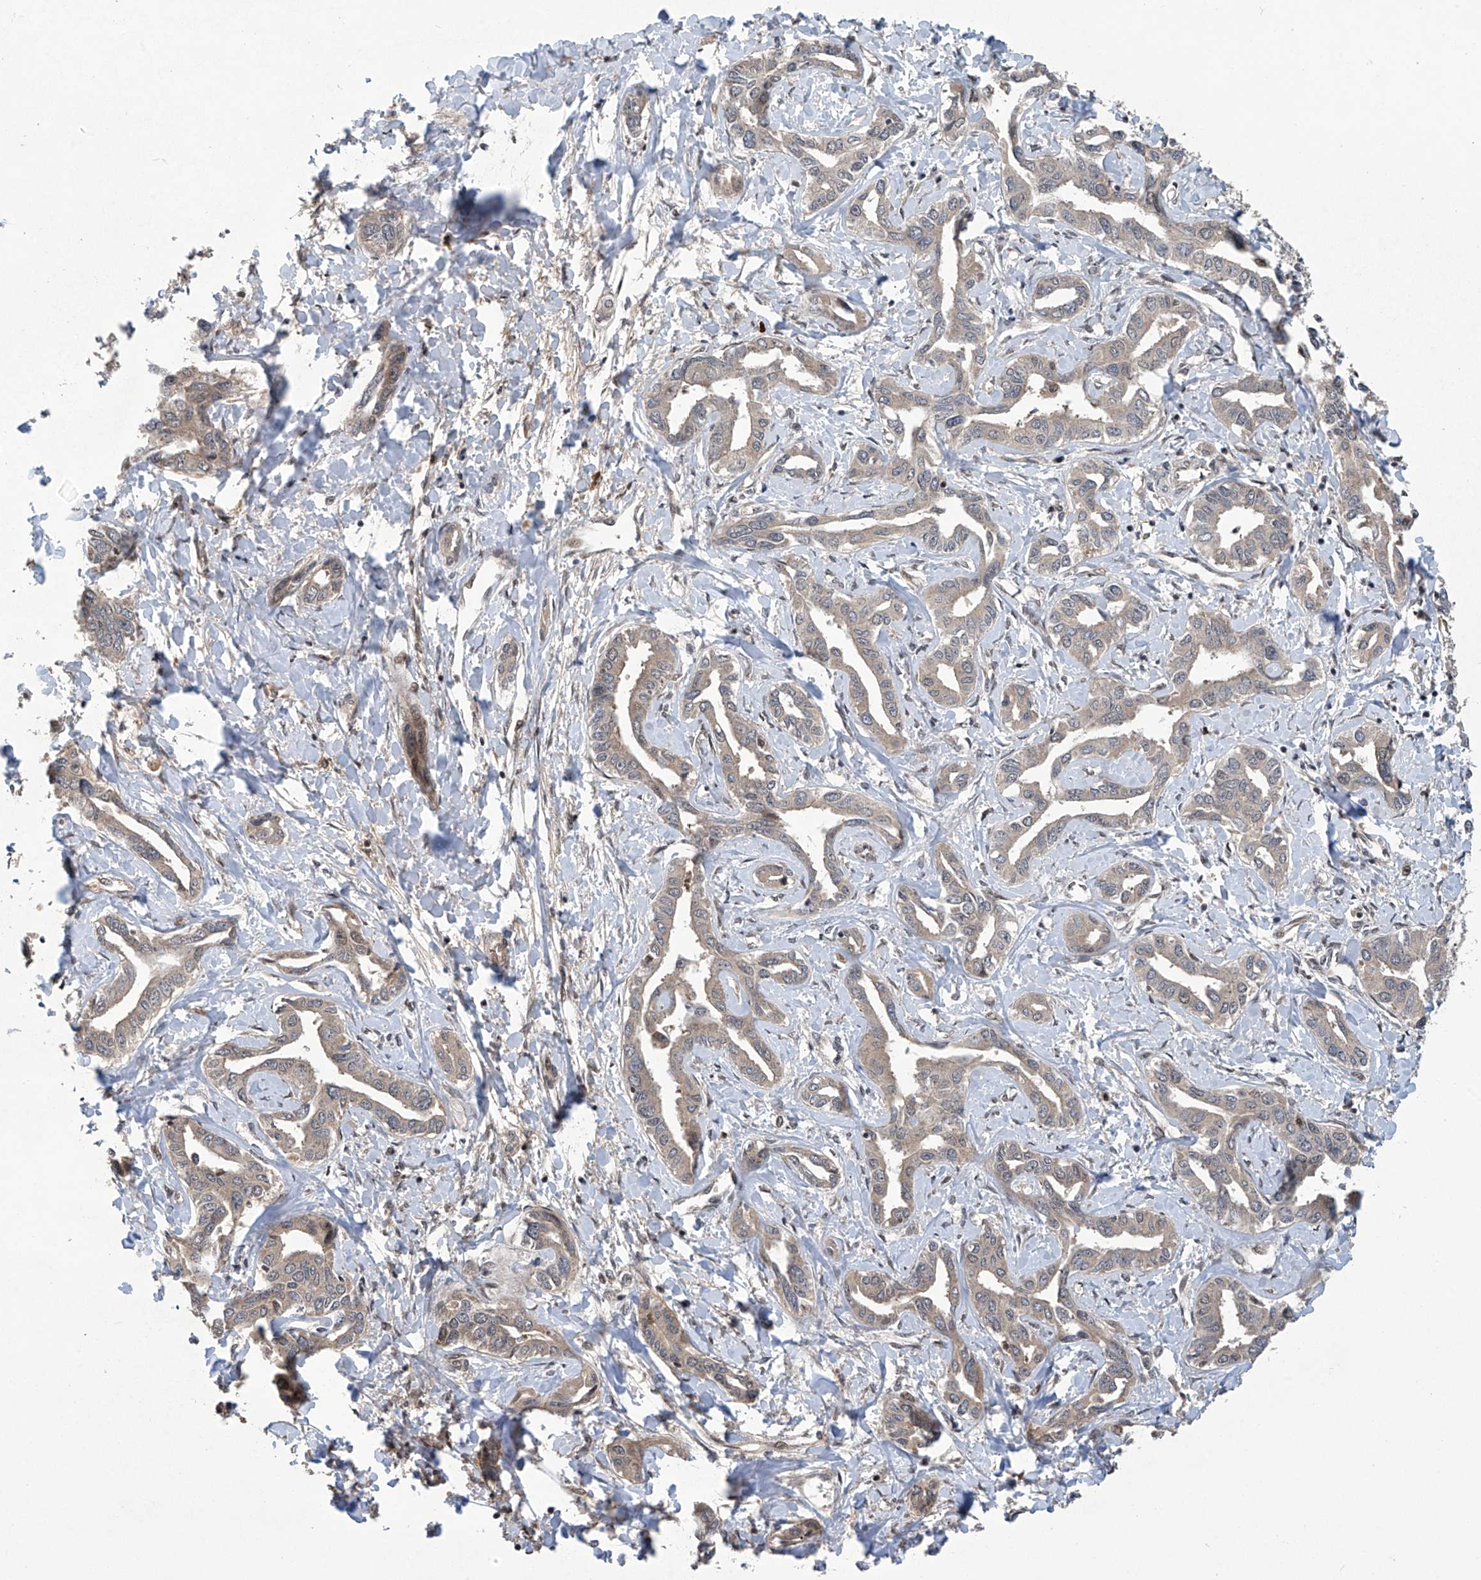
{"staining": {"intensity": "weak", "quantity": "<25%", "location": "cytoplasmic/membranous"}, "tissue": "liver cancer", "cell_type": "Tumor cells", "image_type": "cancer", "snomed": [{"axis": "morphology", "description": "Cholangiocarcinoma"}, {"axis": "topography", "description": "Liver"}], "caption": "Liver cancer stained for a protein using IHC displays no positivity tumor cells.", "gene": "ABHD13", "patient": {"sex": "male", "age": 59}}